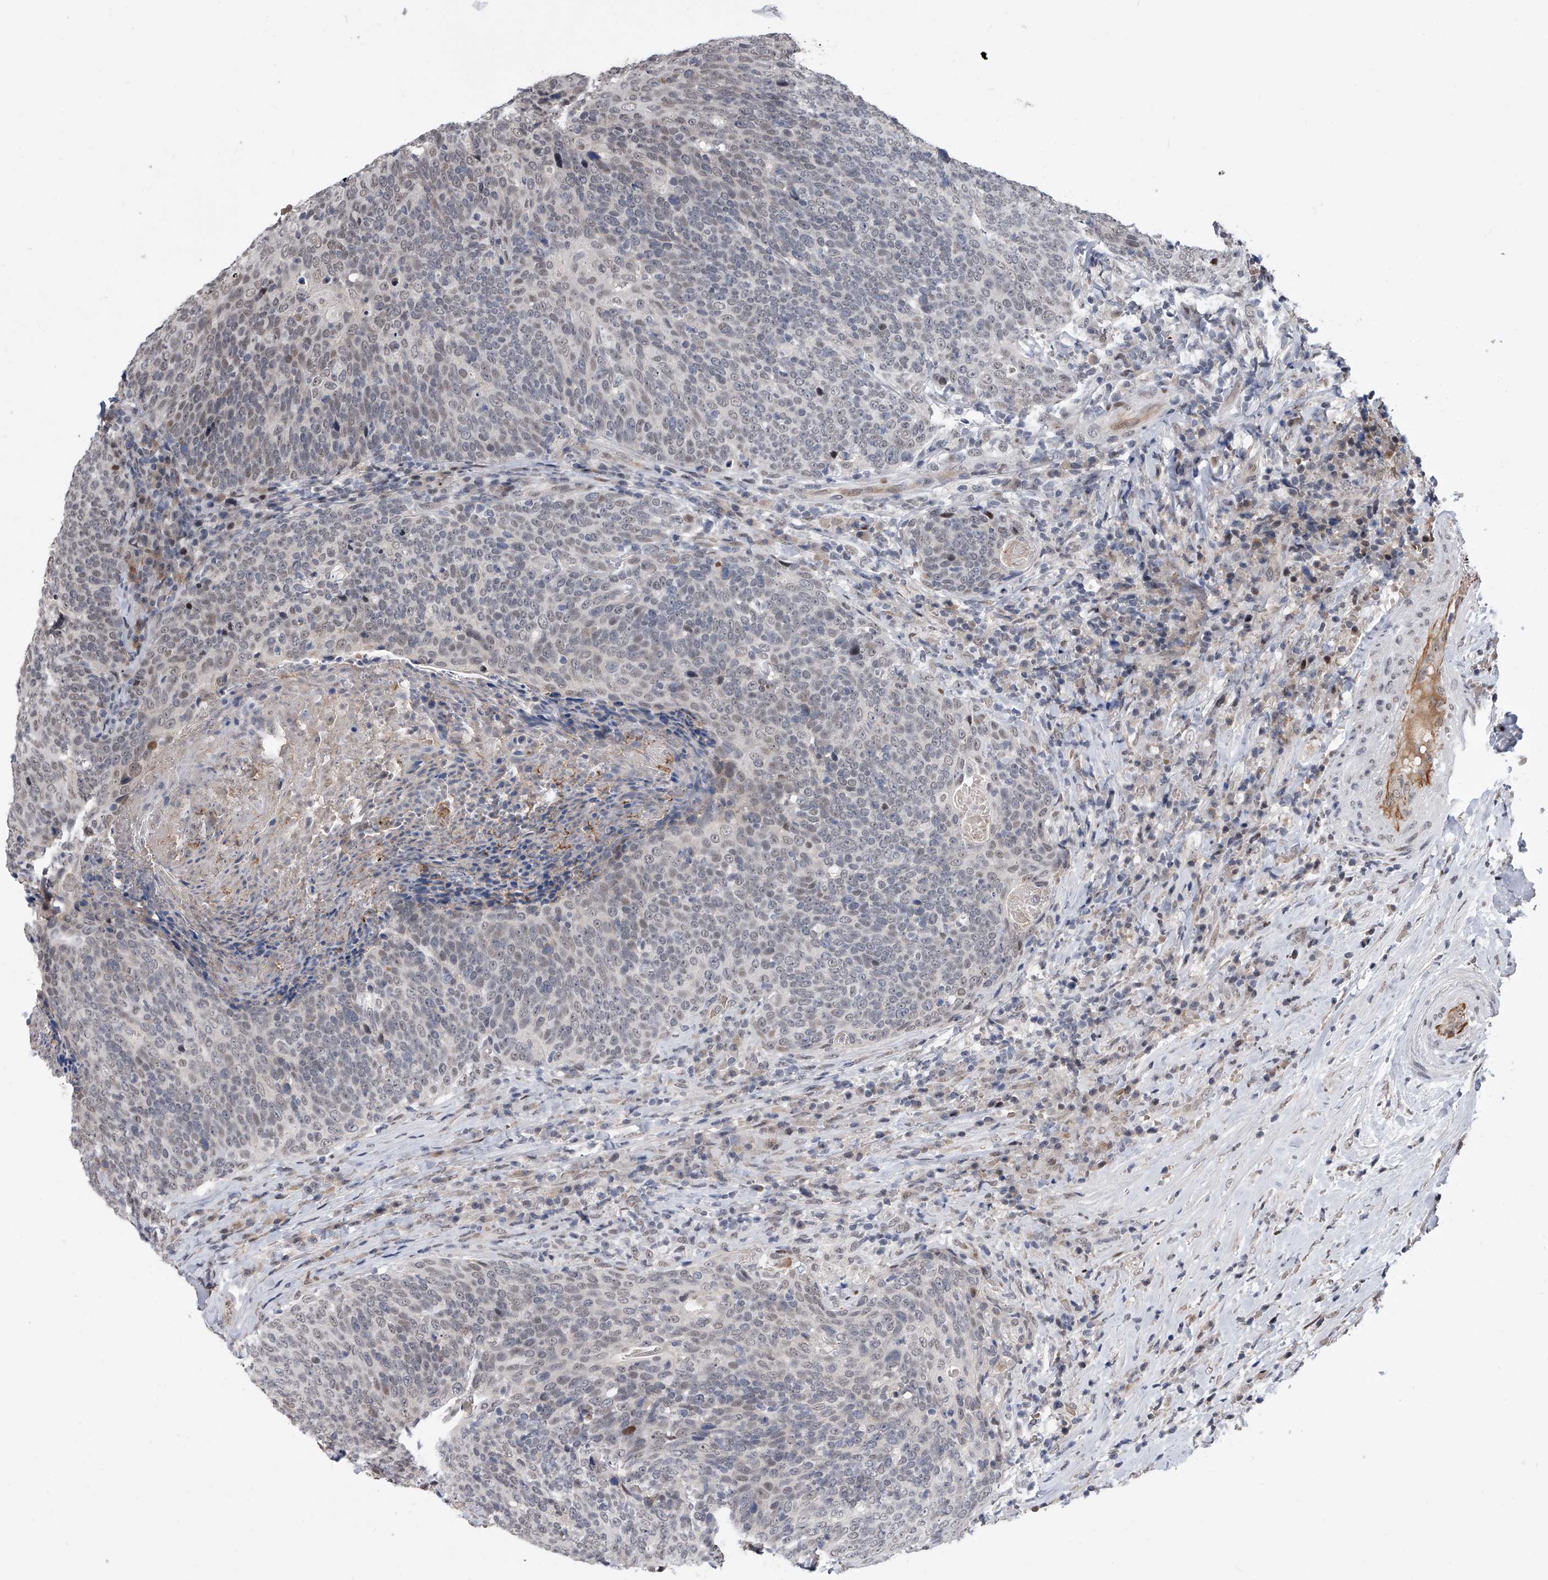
{"staining": {"intensity": "negative", "quantity": "none", "location": "none"}, "tissue": "head and neck cancer", "cell_type": "Tumor cells", "image_type": "cancer", "snomed": [{"axis": "morphology", "description": "Squamous cell carcinoma, NOS"}, {"axis": "morphology", "description": "Squamous cell carcinoma, metastatic, NOS"}, {"axis": "topography", "description": "Lymph node"}, {"axis": "topography", "description": "Head-Neck"}], "caption": "DAB (3,3'-diaminobenzidine) immunohistochemical staining of metastatic squamous cell carcinoma (head and neck) exhibits no significant expression in tumor cells.", "gene": "ZNF426", "patient": {"sex": "male", "age": 62}}